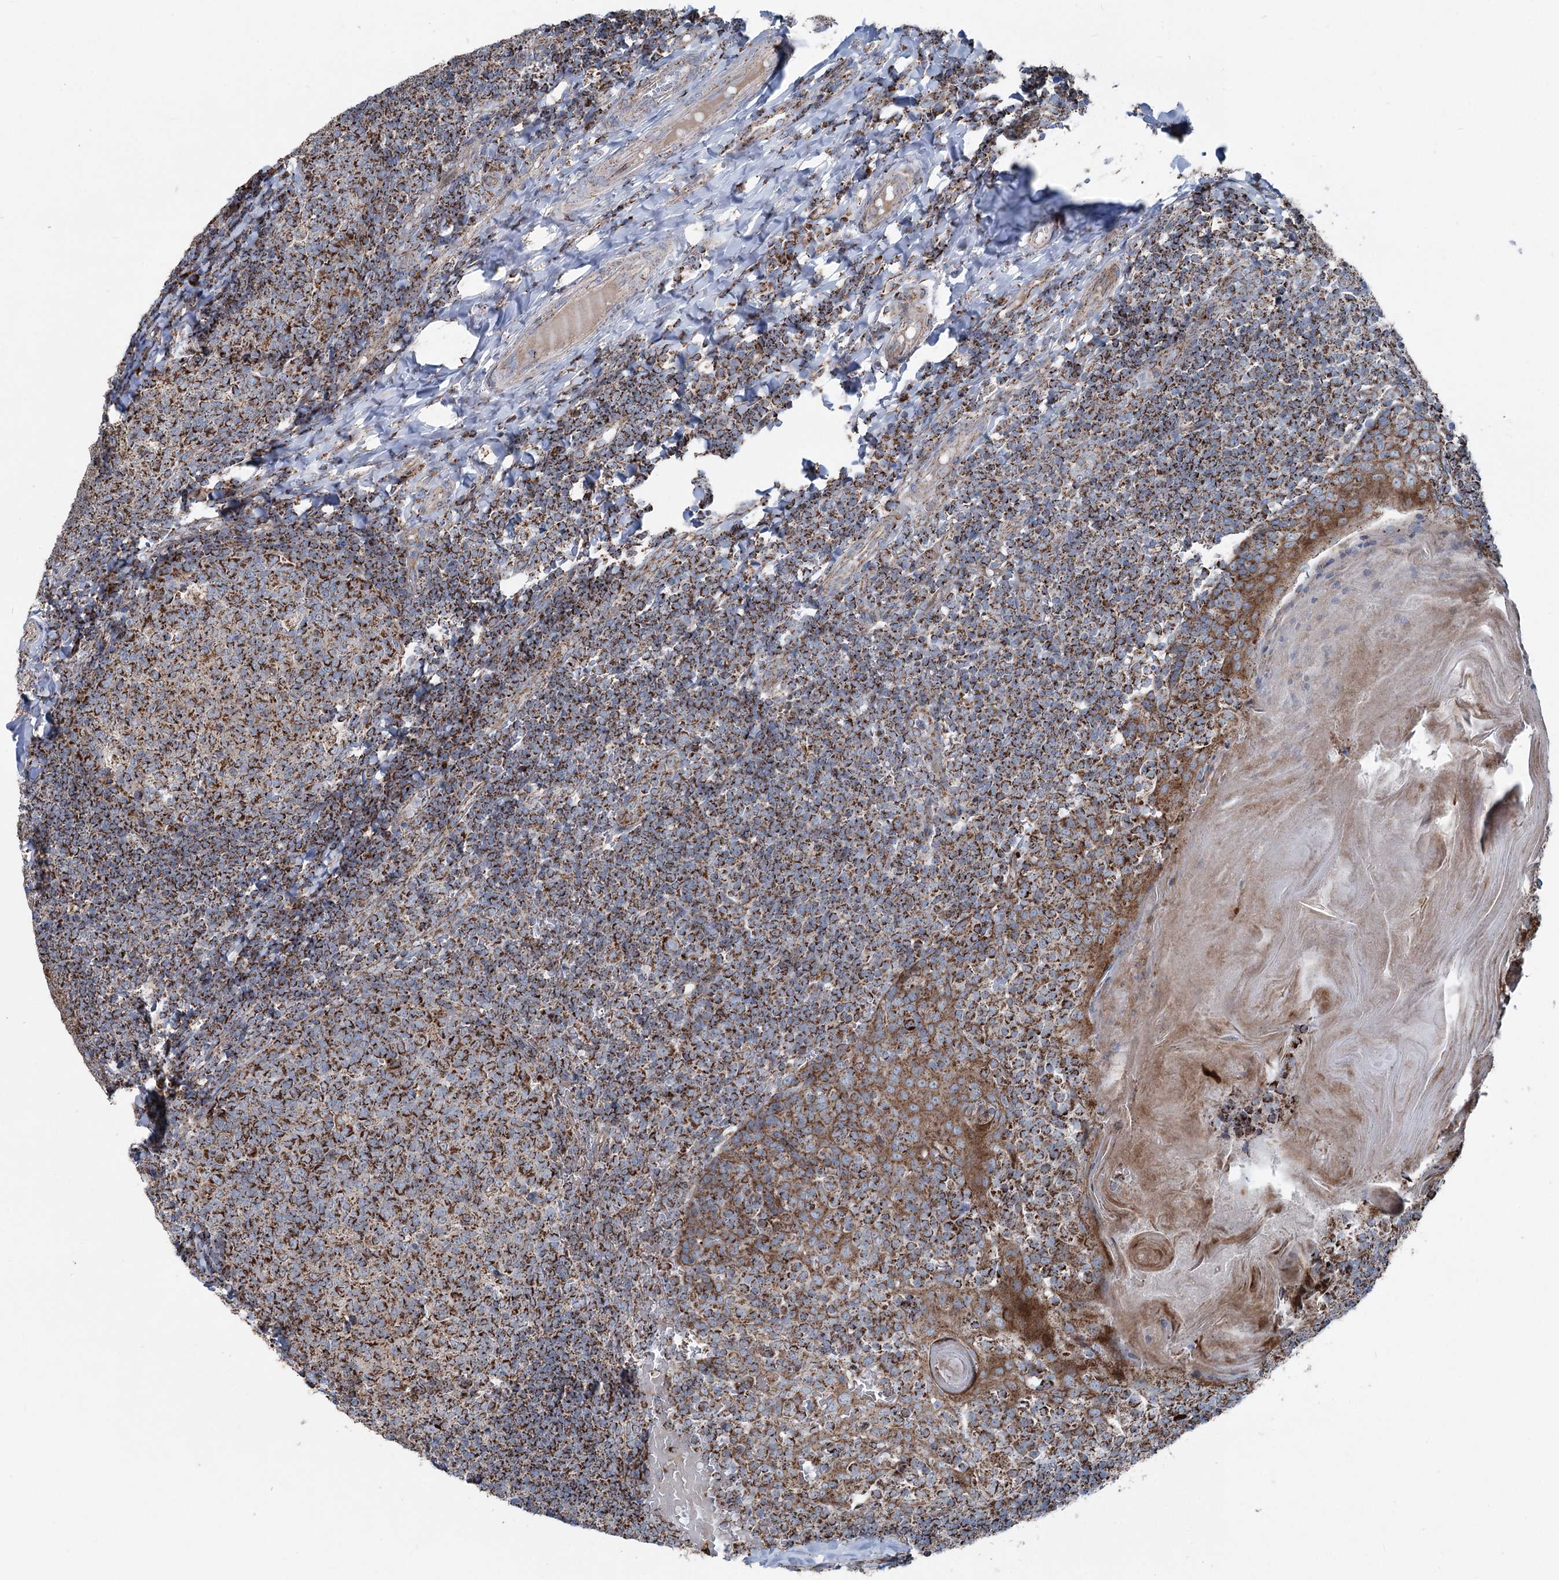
{"staining": {"intensity": "strong", "quantity": ">75%", "location": "cytoplasmic/membranous"}, "tissue": "tonsil", "cell_type": "Germinal center cells", "image_type": "normal", "snomed": [{"axis": "morphology", "description": "Normal tissue, NOS"}, {"axis": "topography", "description": "Tonsil"}], "caption": "Protein expression analysis of unremarkable tonsil demonstrates strong cytoplasmic/membranous expression in approximately >75% of germinal center cells. (Brightfield microscopy of DAB IHC at high magnification).", "gene": "UCN3", "patient": {"sex": "female", "age": 19}}